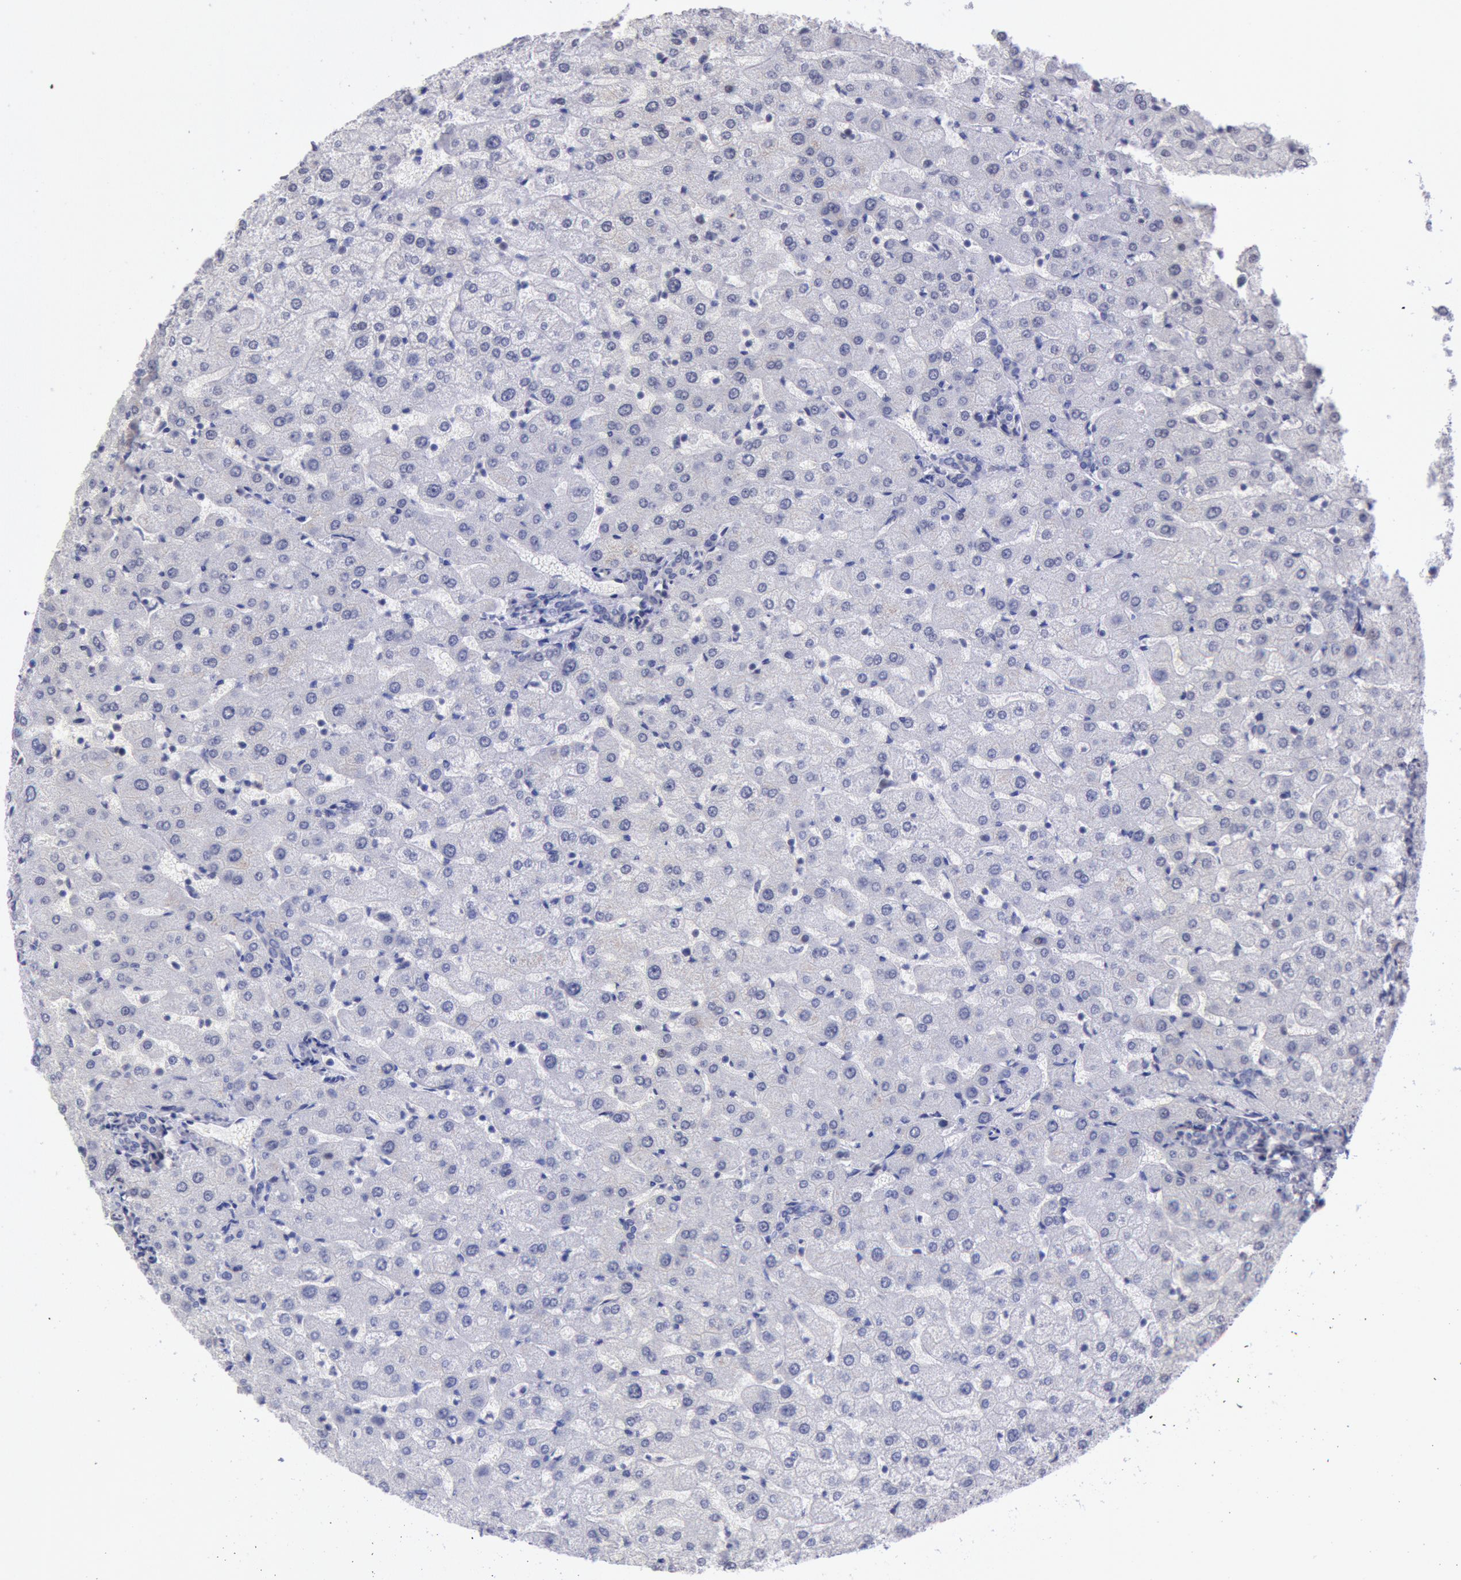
{"staining": {"intensity": "negative", "quantity": "none", "location": "none"}, "tissue": "liver", "cell_type": "Cholangiocytes", "image_type": "normal", "snomed": [{"axis": "morphology", "description": "Normal tissue, NOS"}, {"axis": "morphology", "description": "Fibrosis, NOS"}, {"axis": "topography", "description": "Liver"}], "caption": "Immunohistochemical staining of unremarkable human liver demonstrates no significant staining in cholangiocytes. The staining was performed using DAB (3,3'-diaminobenzidine) to visualize the protein expression in brown, while the nuclei were stained in blue with hematoxylin (Magnification: 20x).", "gene": "MYH6", "patient": {"sex": "female", "age": 29}}